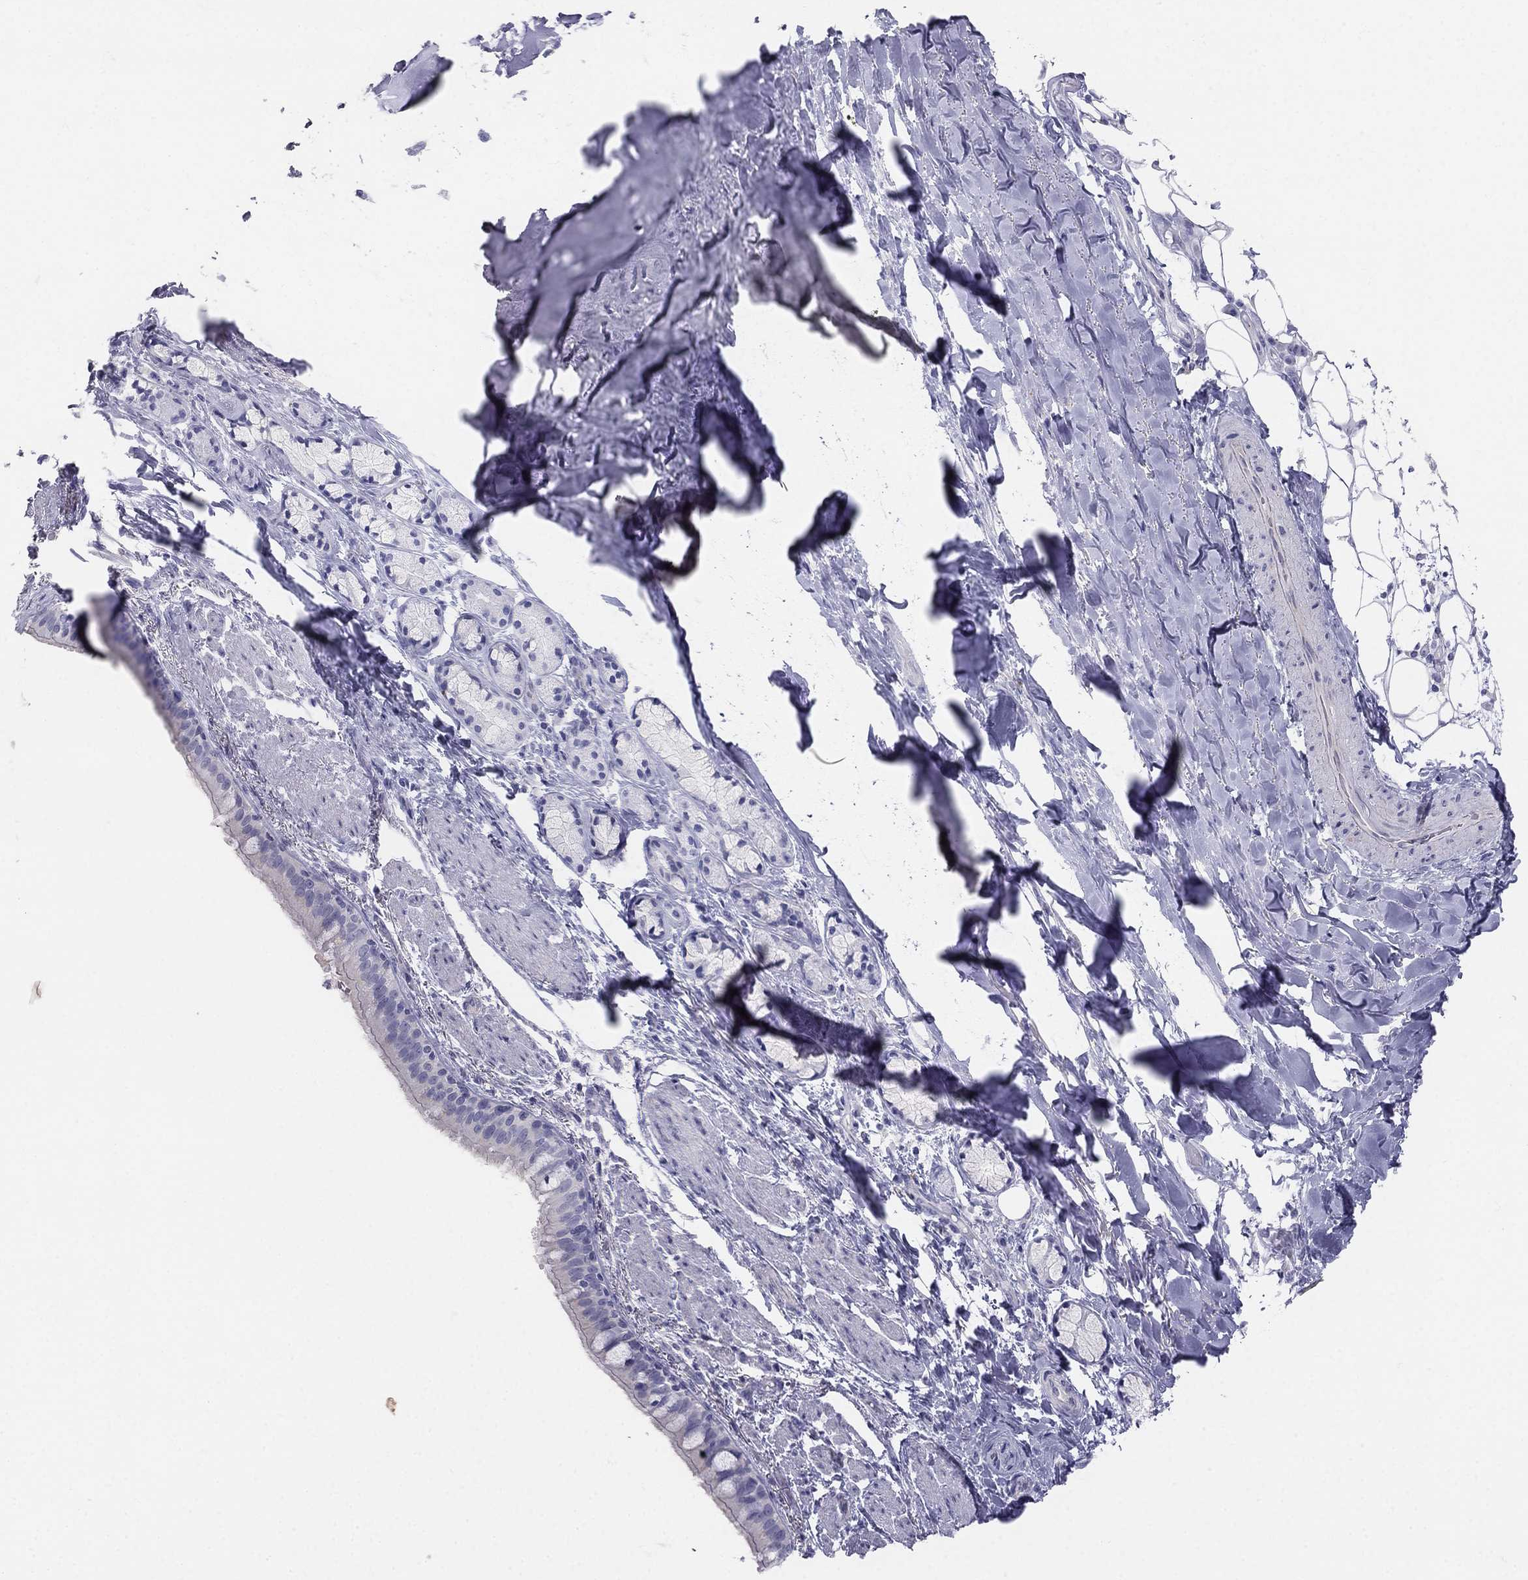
{"staining": {"intensity": "negative", "quantity": "none", "location": "none"}, "tissue": "bronchus", "cell_type": "Respiratory epithelial cells", "image_type": "normal", "snomed": [{"axis": "morphology", "description": "Normal tissue, NOS"}, {"axis": "morphology", "description": "Squamous cell carcinoma, NOS"}, {"axis": "topography", "description": "Bronchus"}, {"axis": "topography", "description": "Lung"}], "caption": "DAB (3,3'-diaminobenzidine) immunohistochemical staining of unremarkable bronchus displays no significant expression in respiratory epithelial cells. (Immunohistochemistry (ihc), brightfield microscopy, high magnification).", "gene": "ALOXE3", "patient": {"sex": "male", "age": 69}}